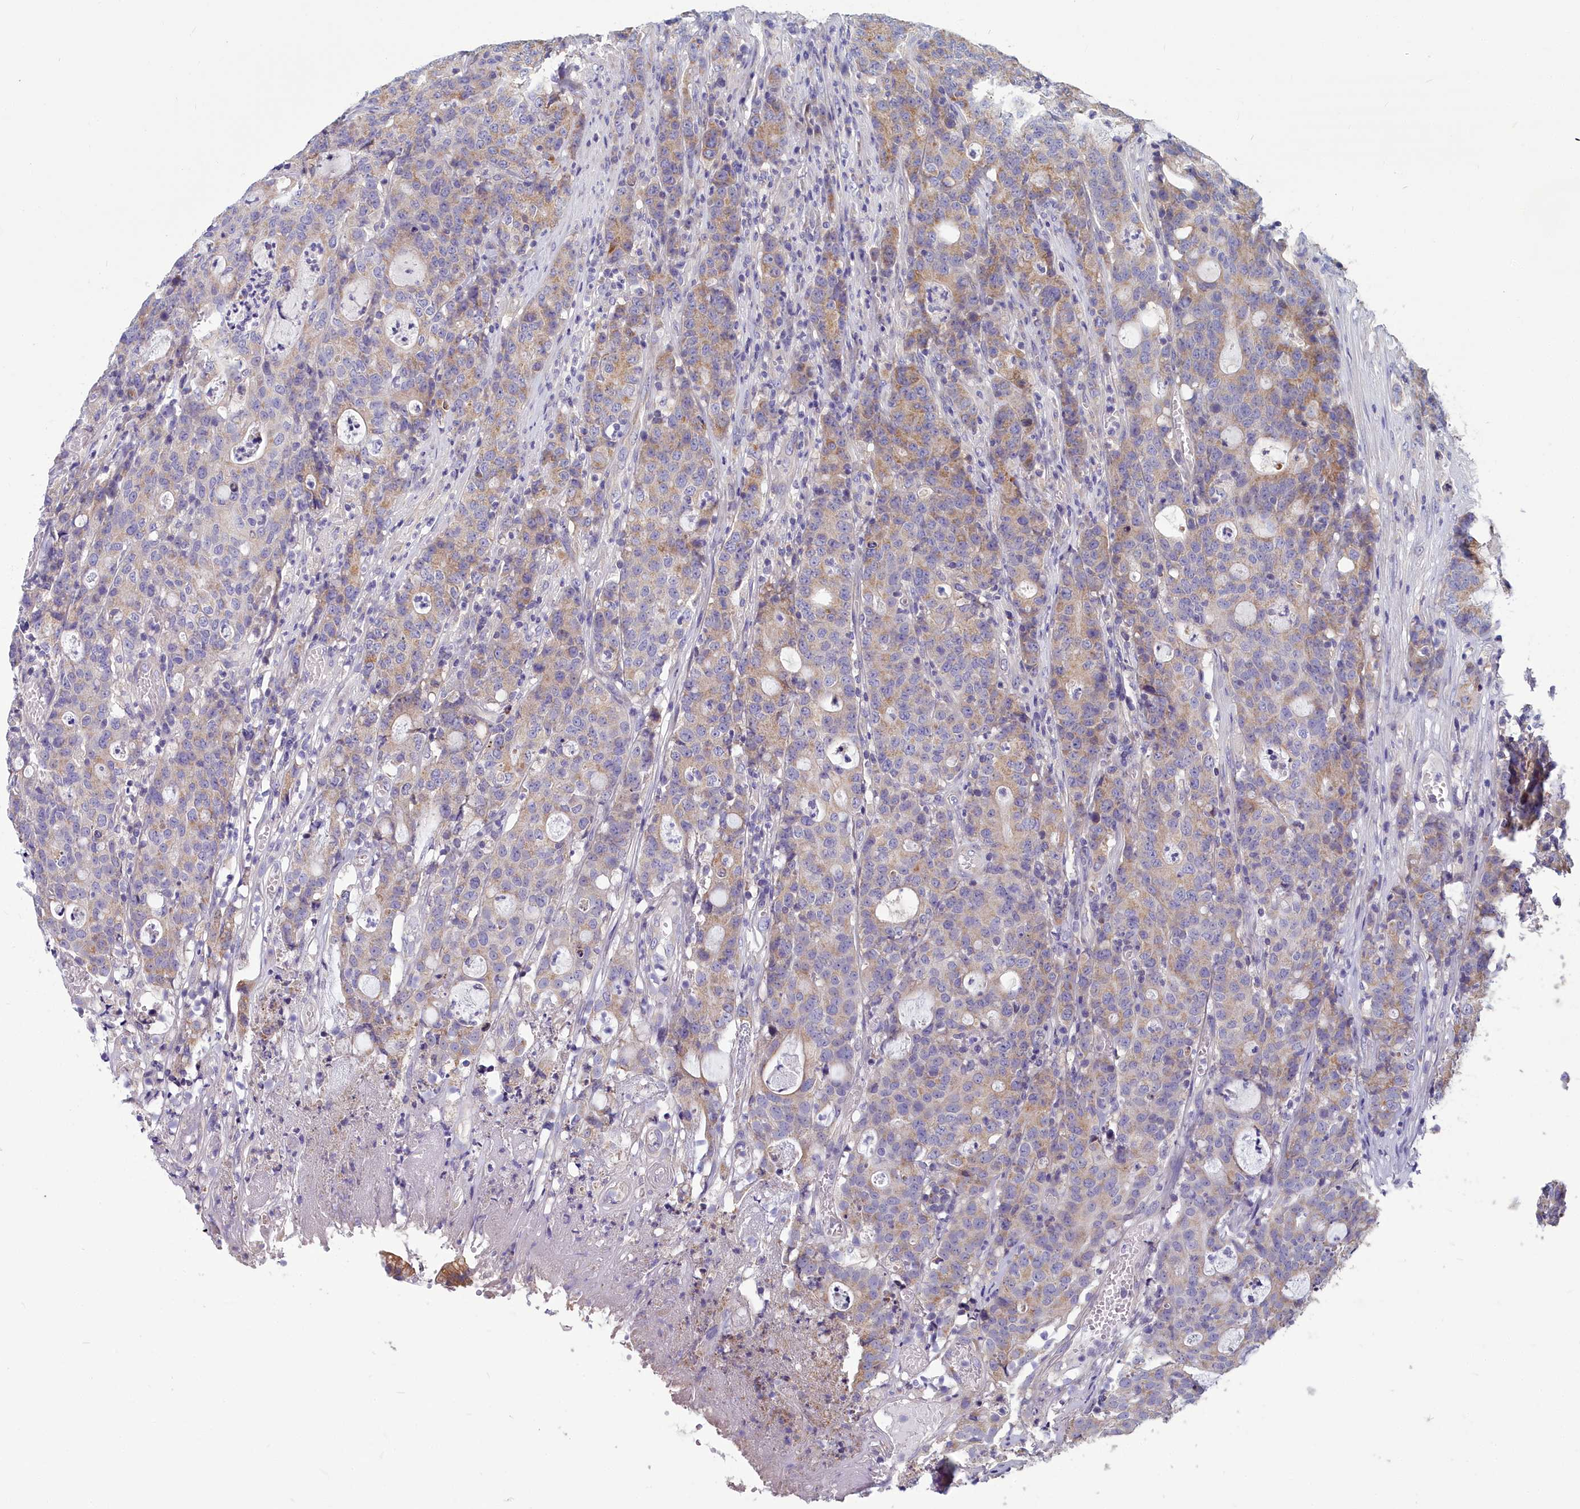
{"staining": {"intensity": "moderate", "quantity": "25%-75%", "location": "cytoplasmic/membranous"}, "tissue": "colorectal cancer", "cell_type": "Tumor cells", "image_type": "cancer", "snomed": [{"axis": "morphology", "description": "Adenocarcinoma, NOS"}, {"axis": "topography", "description": "Colon"}], "caption": "DAB immunohistochemical staining of human colorectal adenocarcinoma demonstrates moderate cytoplasmic/membranous protein positivity in approximately 25%-75% of tumor cells.", "gene": "COX20", "patient": {"sex": "male", "age": 83}}